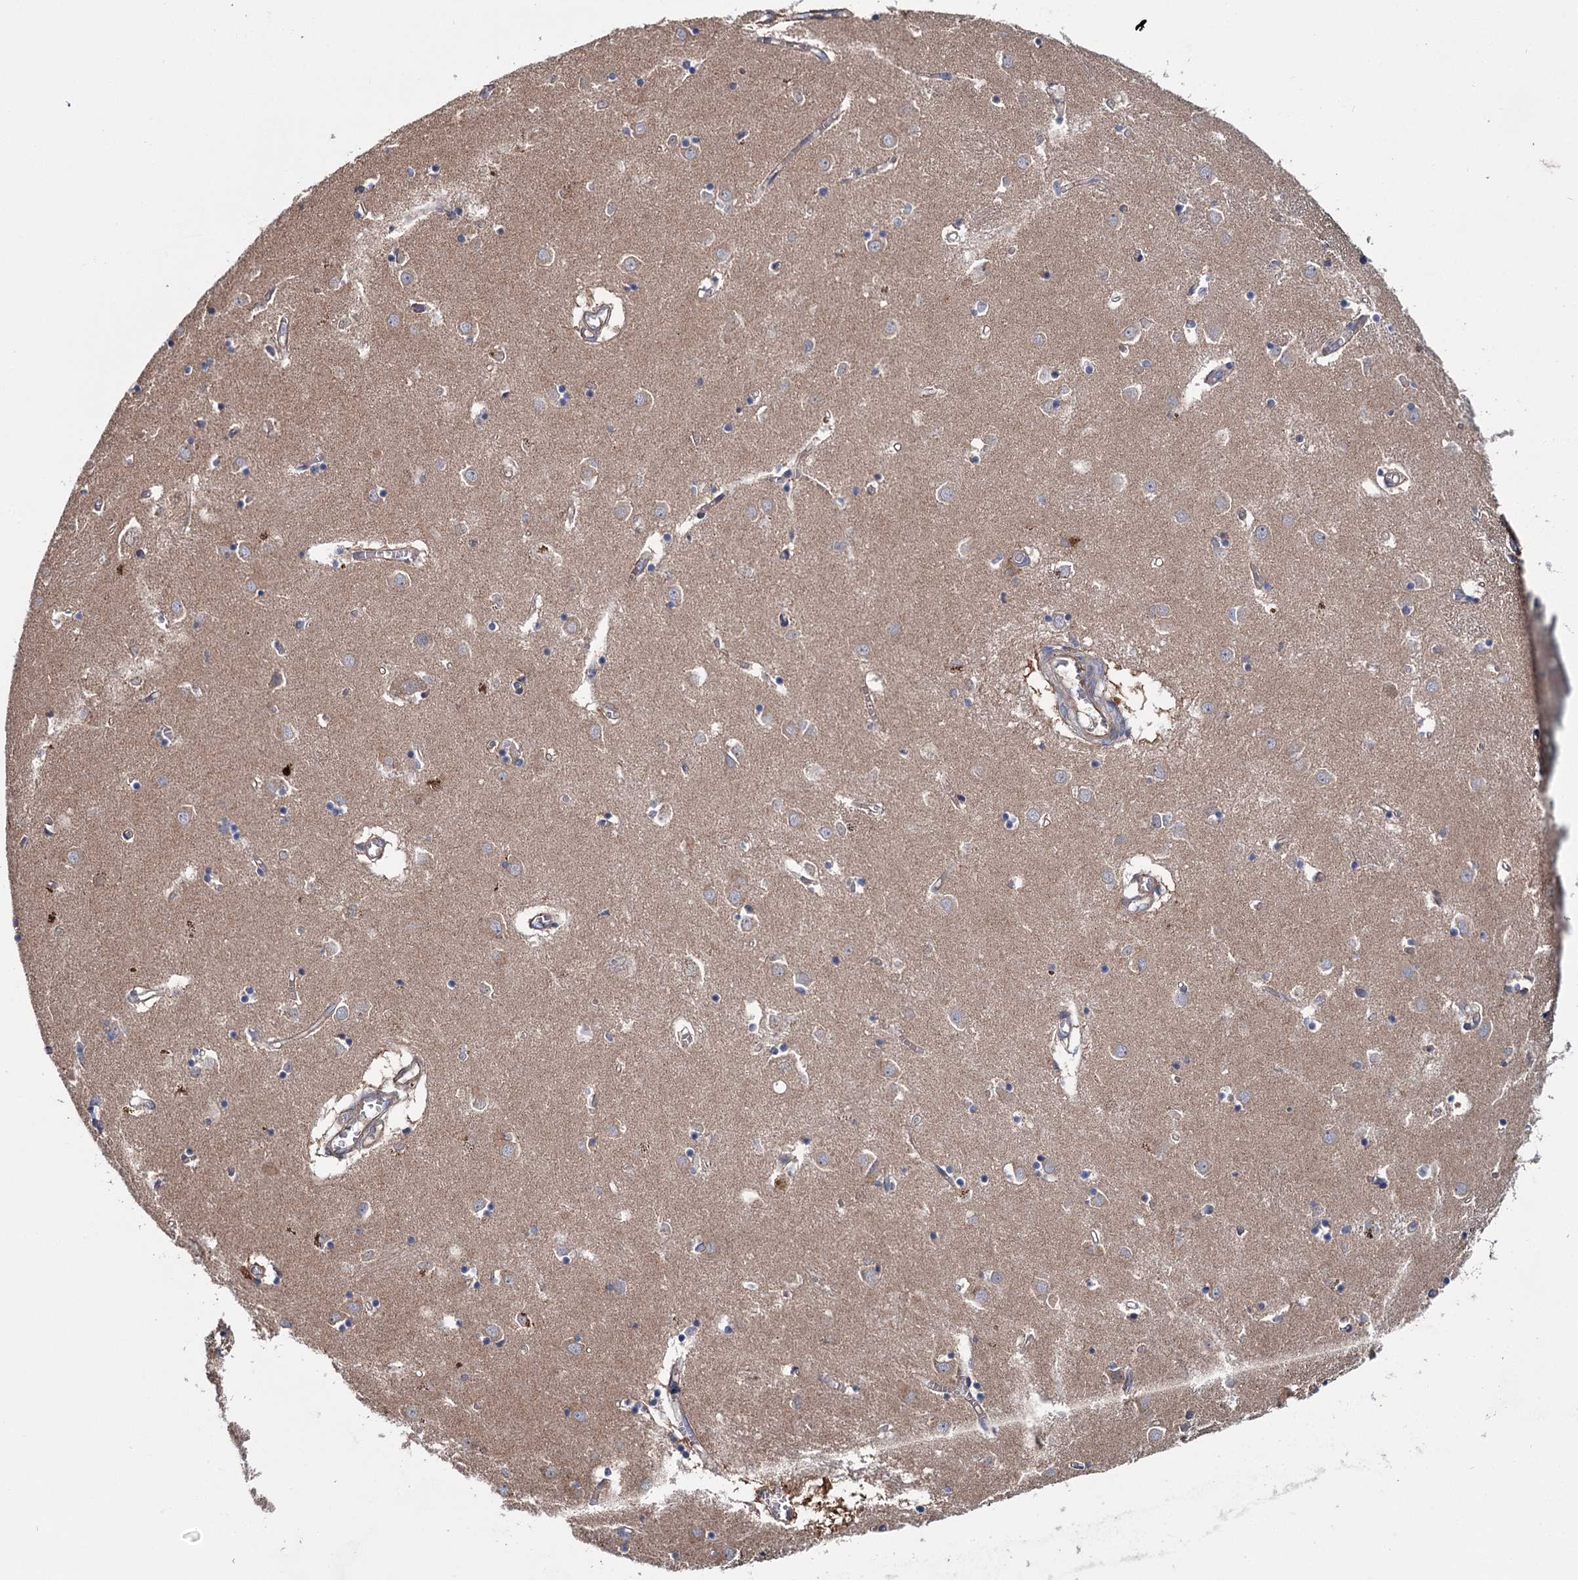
{"staining": {"intensity": "negative", "quantity": "none", "location": "none"}, "tissue": "caudate", "cell_type": "Glial cells", "image_type": "normal", "snomed": [{"axis": "morphology", "description": "Normal tissue, NOS"}, {"axis": "topography", "description": "Lateral ventricle wall"}], "caption": "There is no significant staining in glial cells of caudate. (DAB immunohistochemistry, high magnification).", "gene": "MTRR", "patient": {"sex": "male", "age": 70}}